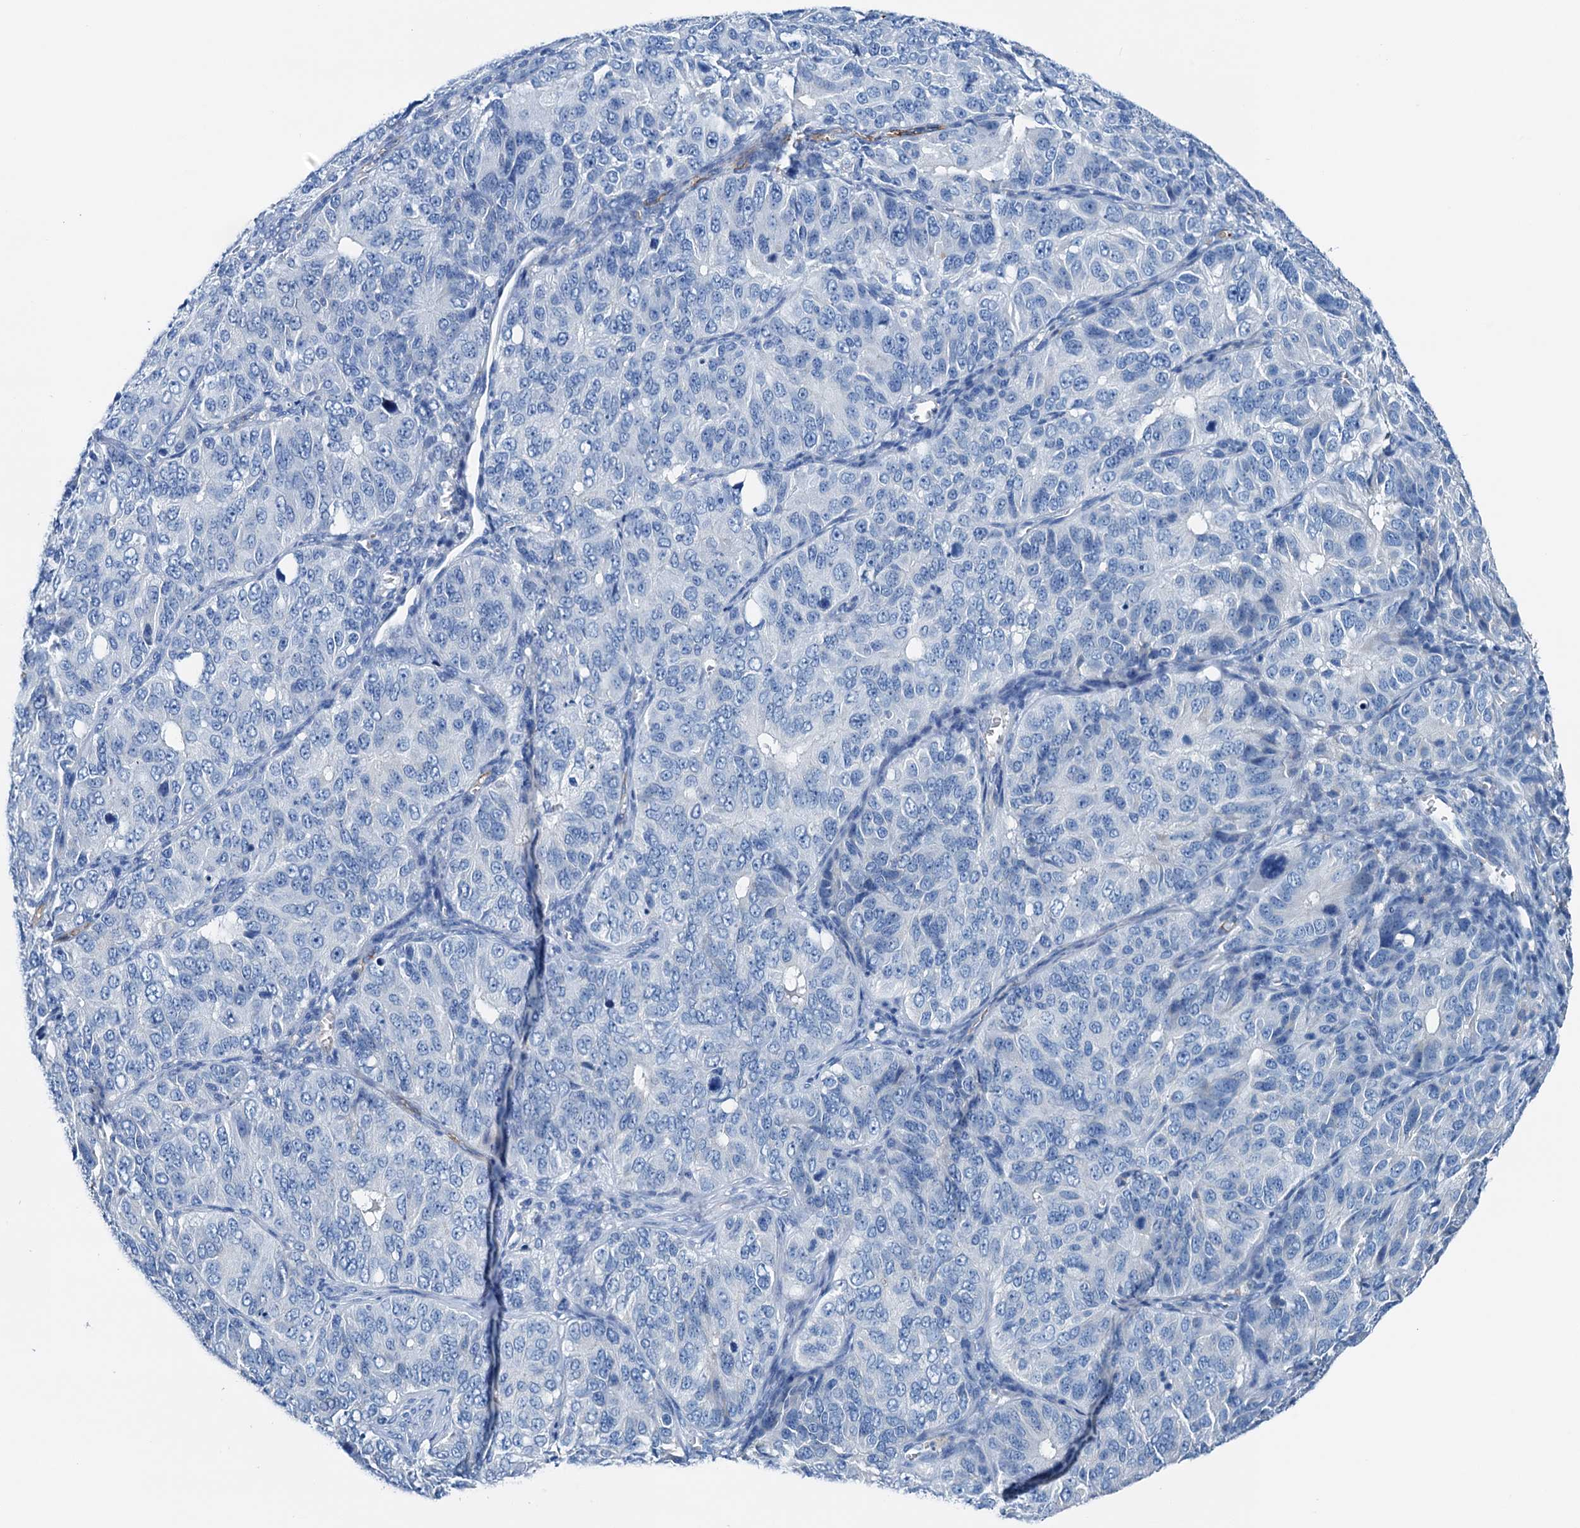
{"staining": {"intensity": "negative", "quantity": "none", "location": "none"}, "tissue": "ovarian cancer", "cell_type": "Tumor cells", "image_type": "cancer", "snomed": [{"axis": "morphology", "description": "Carcinoma, endometroid"}, {"axis": "topography", "description": "Ovary"}], "caption": "This is an immunohistochemistry (IHC) photomicrograph of ovarian endometroid carcinoma. There is no staining in tumor cells.", "gene": "C1QTNF4", "patient": {"sex": "female", "age": 51}}